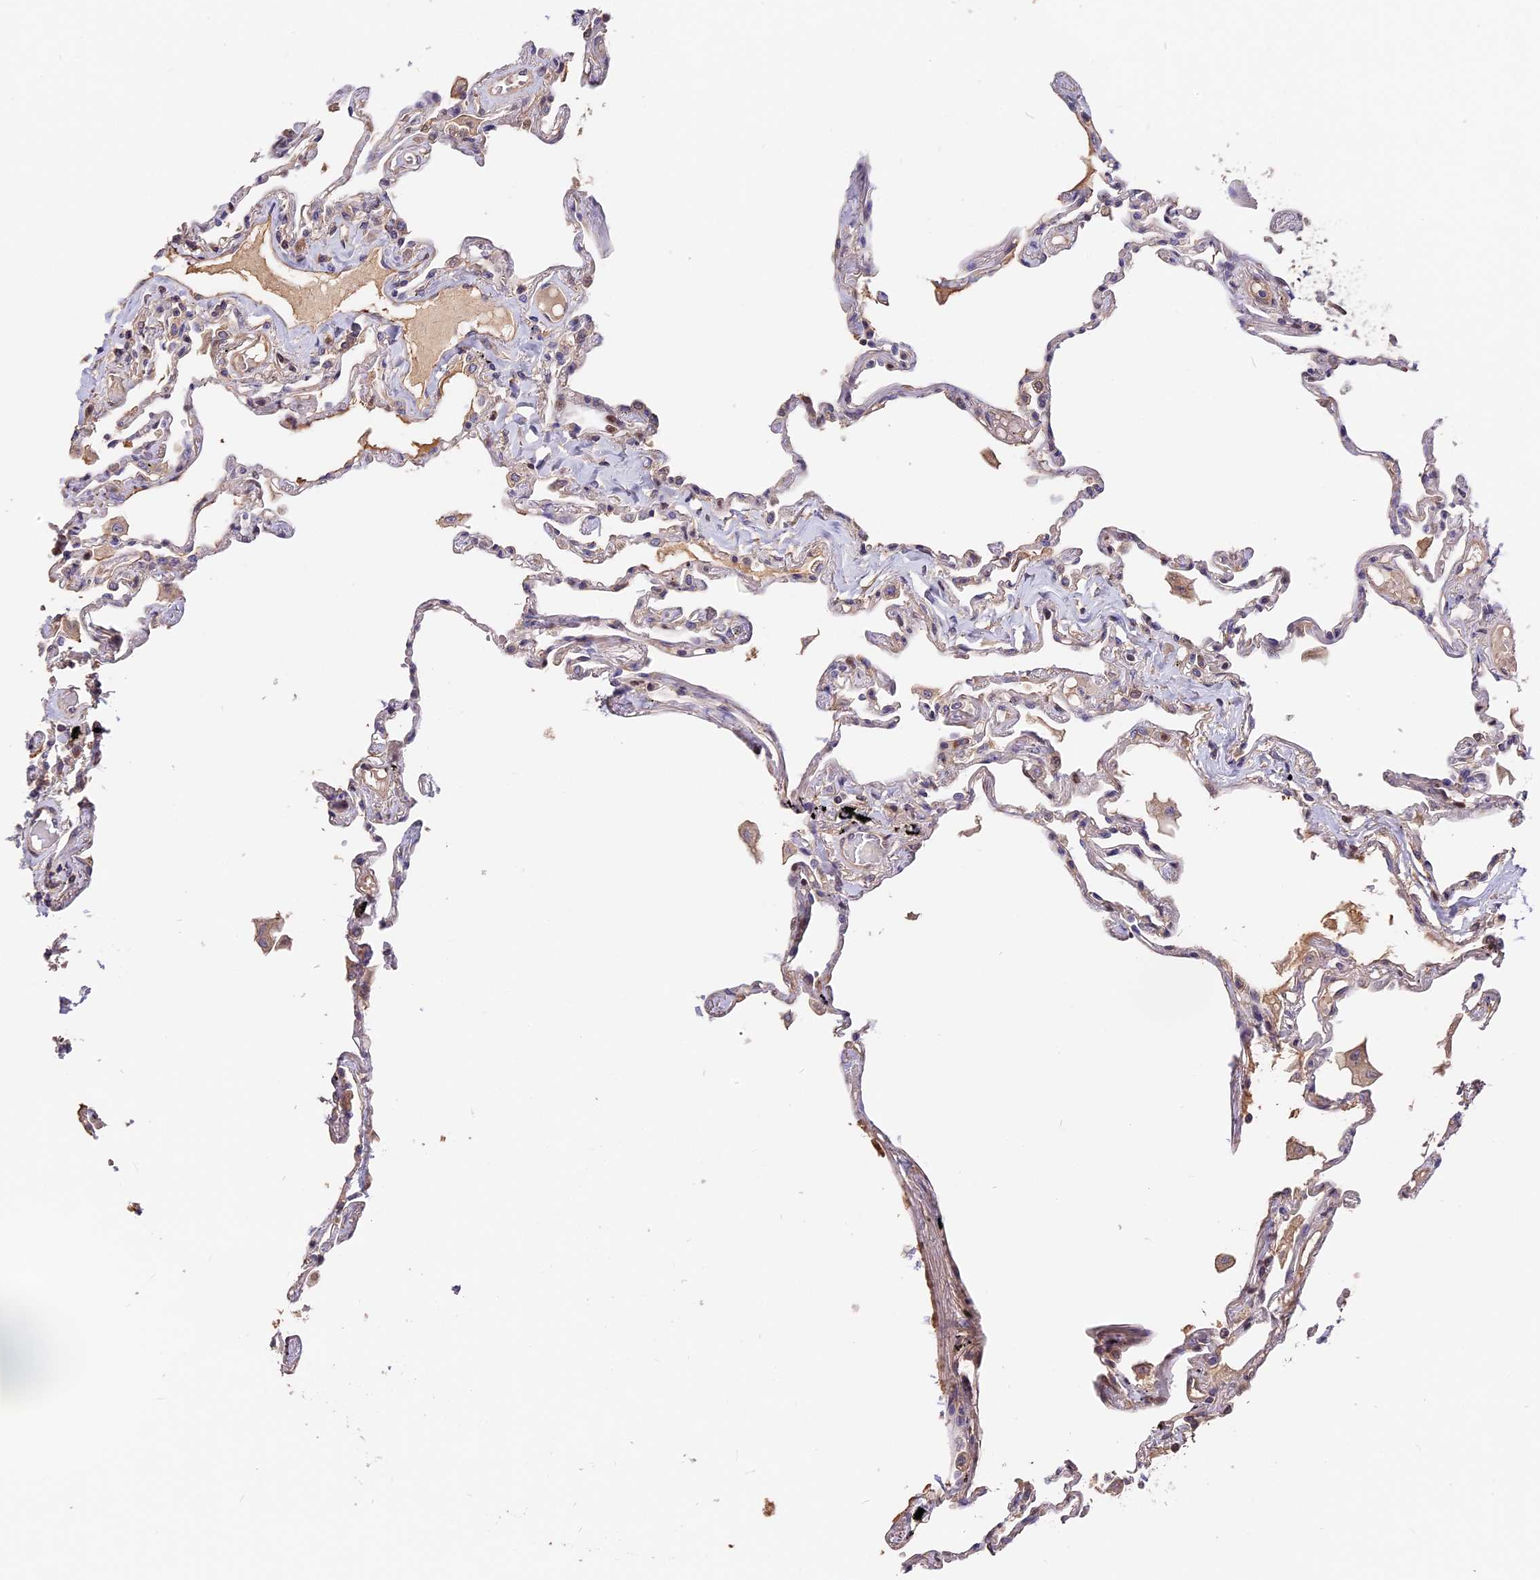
{"staining": {"intensity": "weak", "quantity": "<25%", "location": "cytoplasmic/membranous"}, "tissue": "lung", "cell_type": "Alveolar cells", "image_type": "normal", "snomed": [{"axis": "morphology", "description": "Normal tissue, NOS"}, {"axis": "topography", "description": "Lung"}], "caption": "Immunohistochemistry of normal lung shows no staining in alveolar cells. (DAB (3,3'-diaminobenzidine) immunohistochemistry visualized using brightfield microscopy, high magnification).", "gene": "ARHGAP17", "patient": {"sex": "female", "age": 67}}